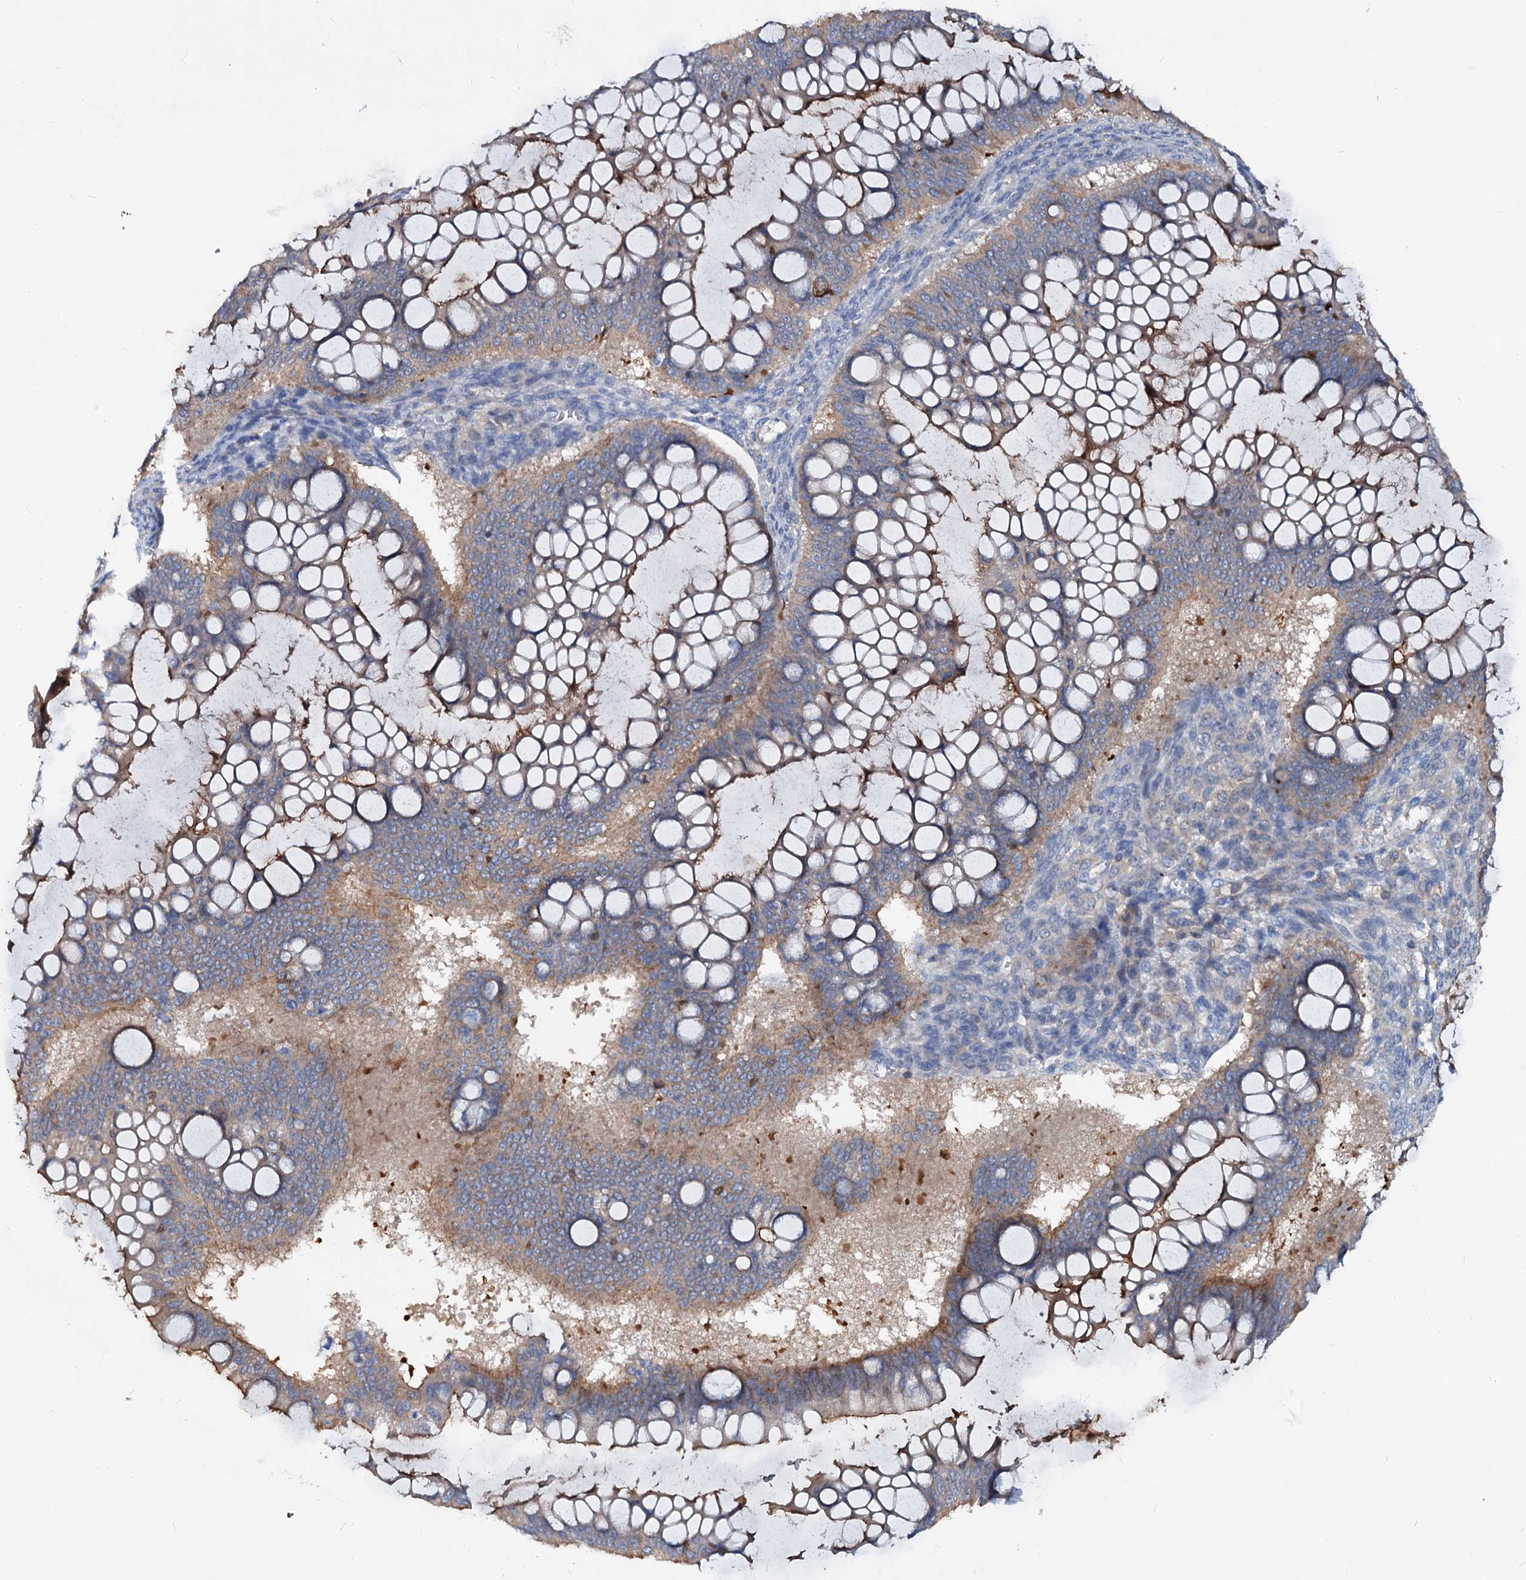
{"staining": {"intensity": "weak", "quantity": ">75%", "location": "cytoplasmic/membranous"}, "tissue": "ovarian cancer", "cell_type": "Tumor cells", "image_type": "cancer", "snomed": [{"axis": "morphology", "description": "Cystadenocarcinoma, mucinous, NOS"}, {"axis": "topography", "description": "Ovary"}], "caption": "IHC histopathology image of neoplastic tissue: human ovarian mucinous cystadenocarcinoma stained using IHC demonstrates low levels of weak protein expression localized specifically in the cytoplasmic/membranous of tumor cells, appearing as a cytoplasmic/membranous brown color.", "gene": "ACY3", "patient": {"sex": "female", "age": 73}}